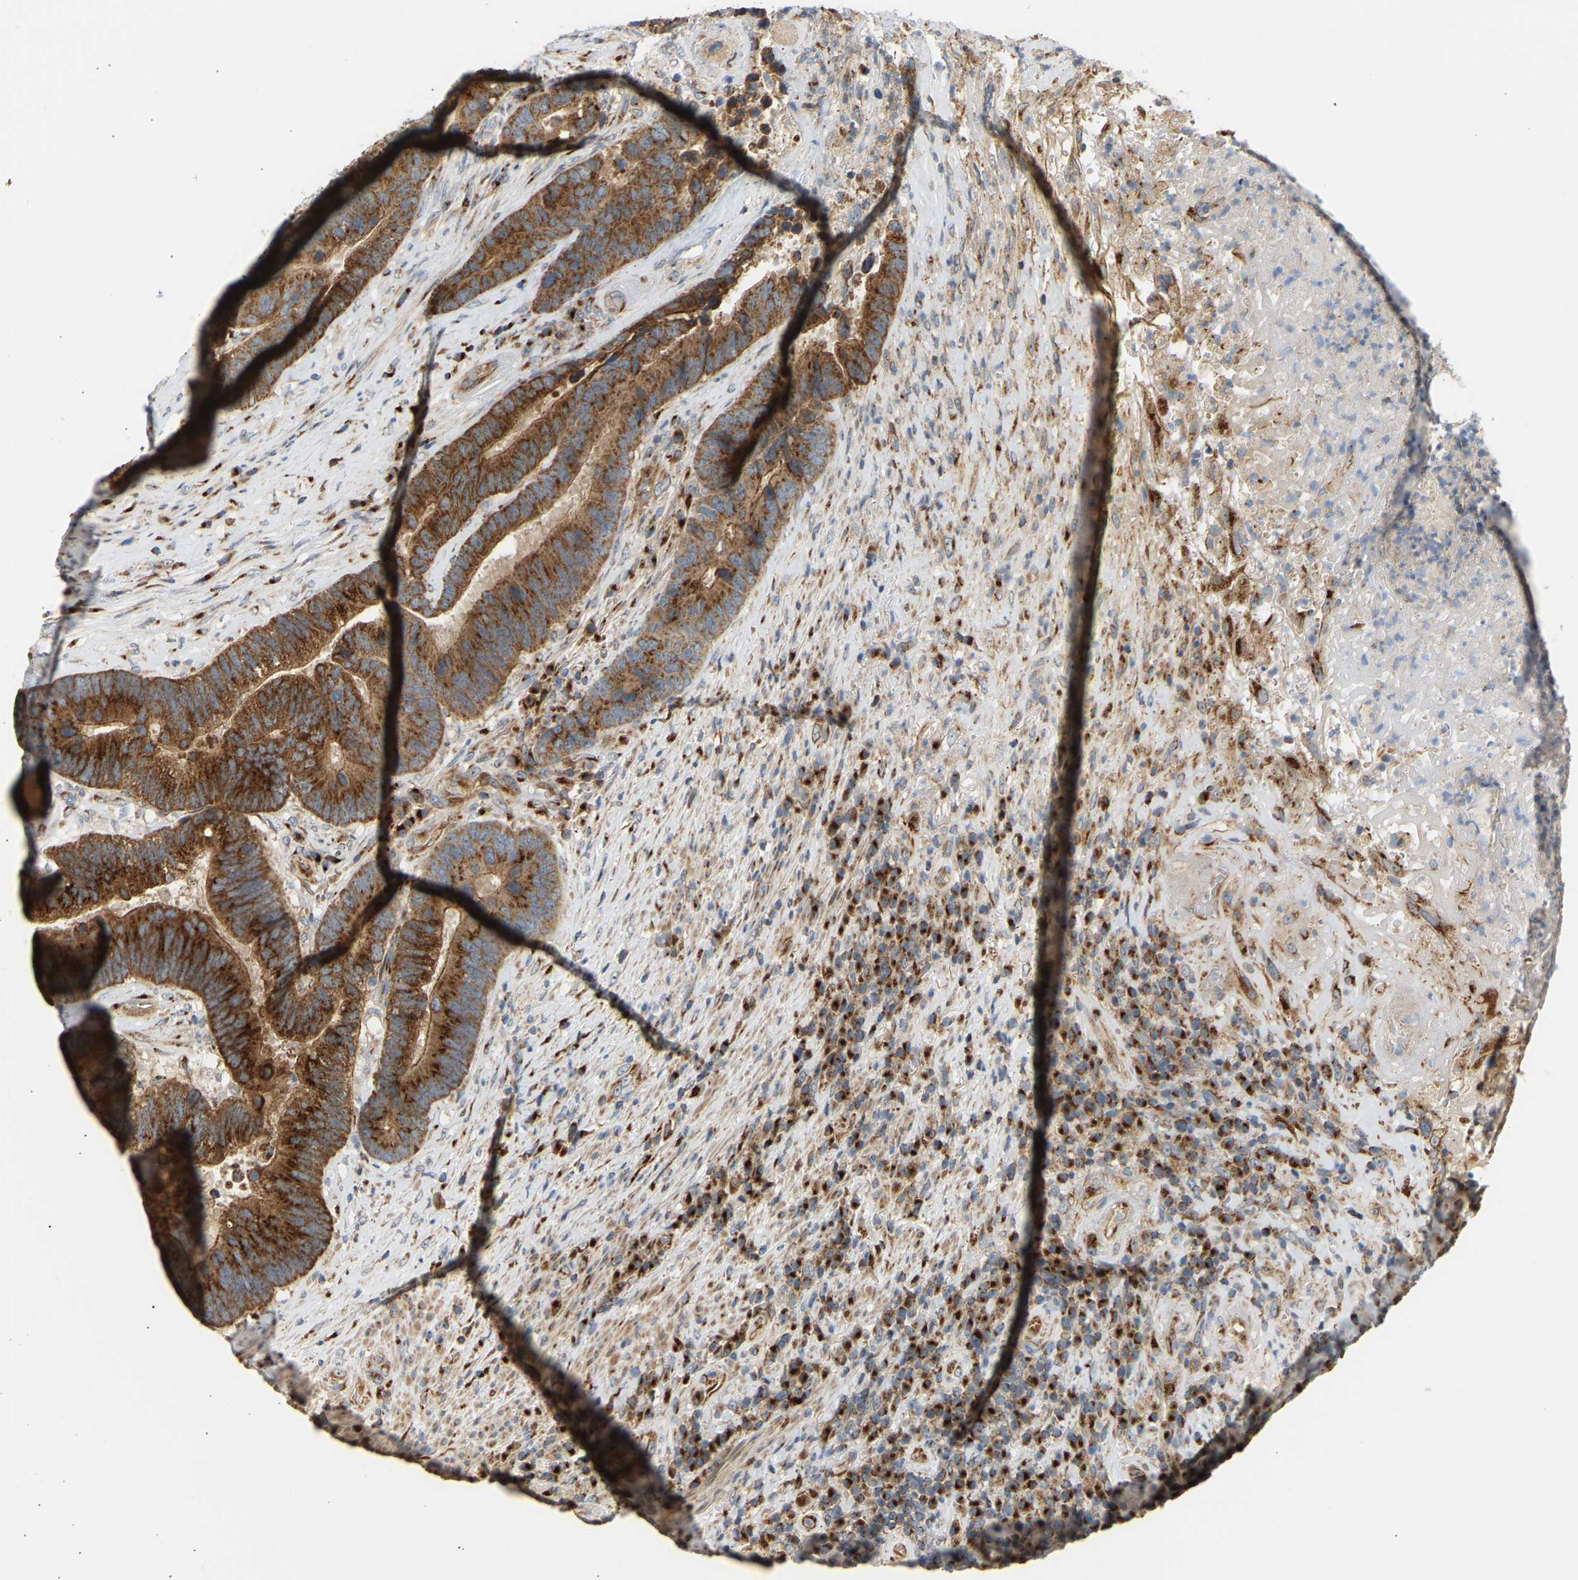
{"staining": {"intensity": "strong", "quantity": ">75%", "location": "cytoplasmic/membranous"}, "tissue": "colorectal cancer", "cell_type": "Tumor cells", "image_type": "cancer", "snomed": [{"axis": "morphology", "description": "Adenocarcinoma, NOS"}, {"axis": "topography", "description": "Rectum"}], "caption": "A brown stain labels strong cytoplasmic/membranous staining of a protein in human colorectal cancer tumor cells. Immunohistochemistry stains the protein of interest in brown and the nuclei are stained blue.", "gene": "YIPF2", "patient": {"sex": "female", "age": 89}}